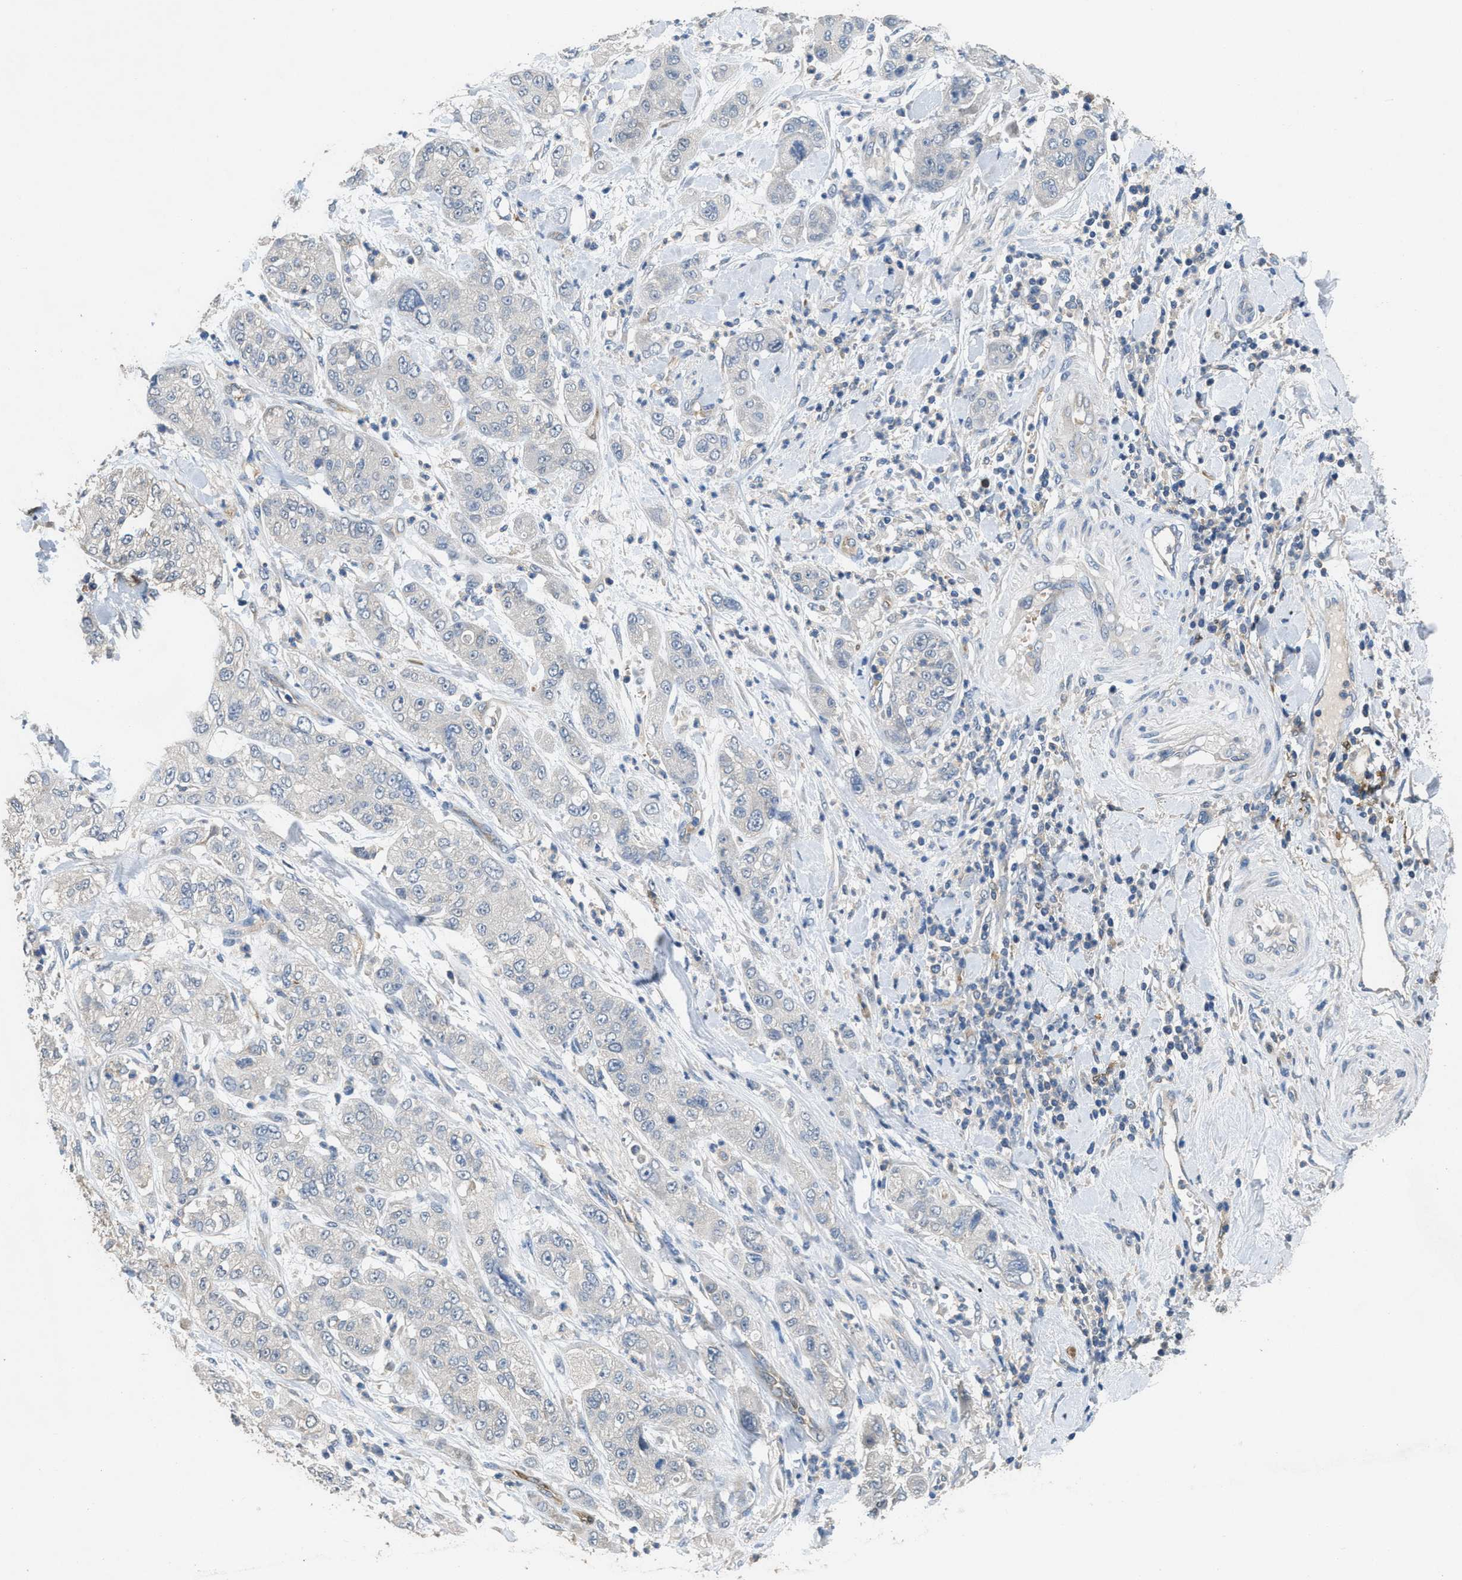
{"staining": {"intensity": "negative", "quantity": "none", "location": "none"}, "tissue": "pancreatic cancer", "cell_type": "Tumor cells", "image_type": "cancer", "snomed": [{"axis": "morphology", "description": "Adenocarcinoma, NOS"}, {"axis": "topography", "description": "Pancreas"}], "caption": "The photomicrograph displays no significant staining in tumor cells of pancreatic cancer (adenocarcinoma). The staining was performed using DAB (3,3'-diaminobenzidine) to visualize the protein expression in brown, while the nuclei were stained in blue with hematoxylin (Magnification: 20x).", "gene": "DGKE", "patient": {"sex": "female", "age": 78}}